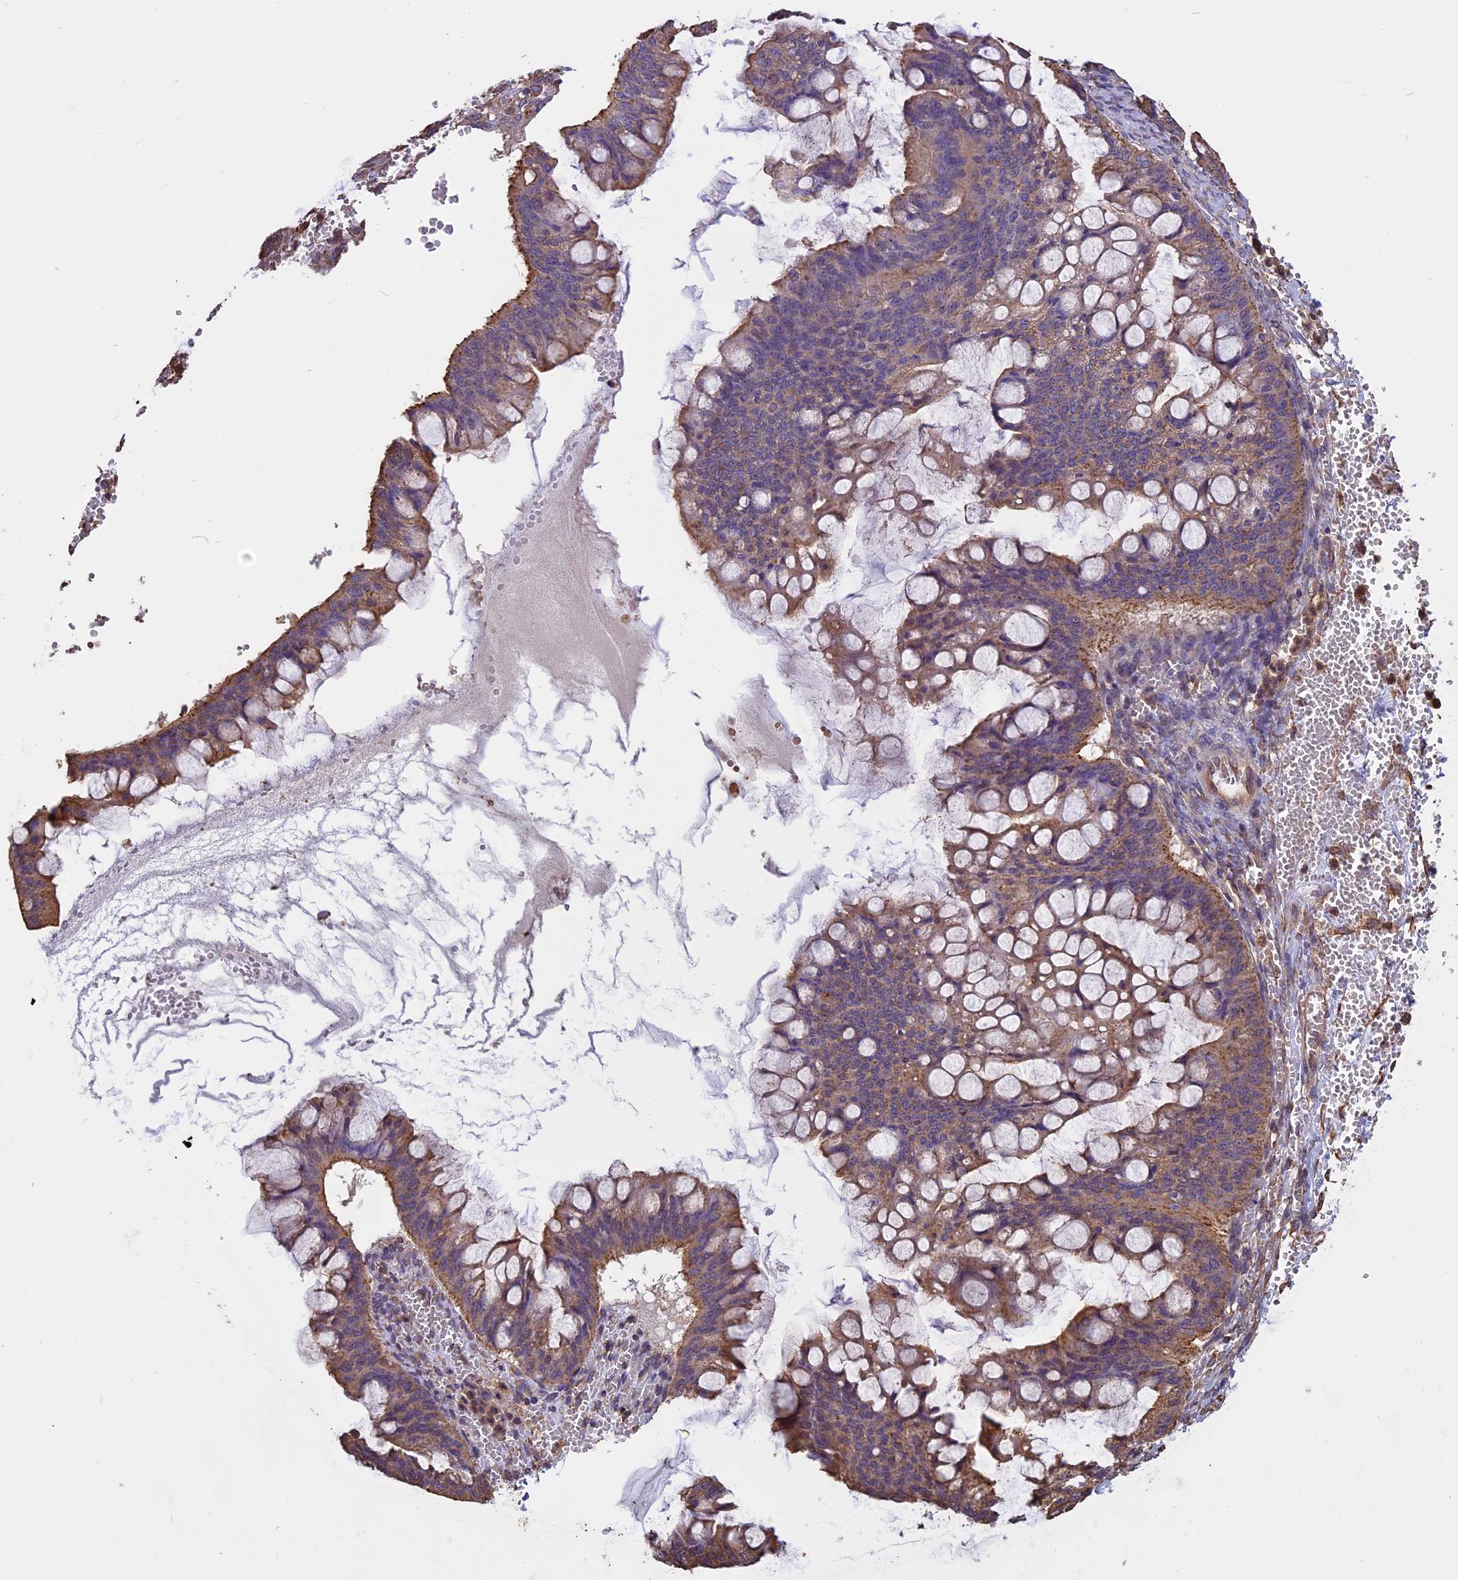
{"staining": {"intensity": "weak", "quantity": "25%-75%", "location": "cytoplasmic/membranous"}, "tissue": "ovarian cancer", "cell_type": "Tumor cells", "image_type": "cancer", "snomed": [{"axis": "morphology", "description": "Cystadenocarcinoma, mucinous, NOS"}, {"axis": "topography", "description": "Ovary"}], "caption": "Protein expression analysis of ovarian mucinous cystadenocarcinoma reveals weak cytoplasmic/membranous expression in approximately 25%-75% of tumor cells.", "gene": "CHMP2A", "patient": {"sex": "female", "age": 73}}